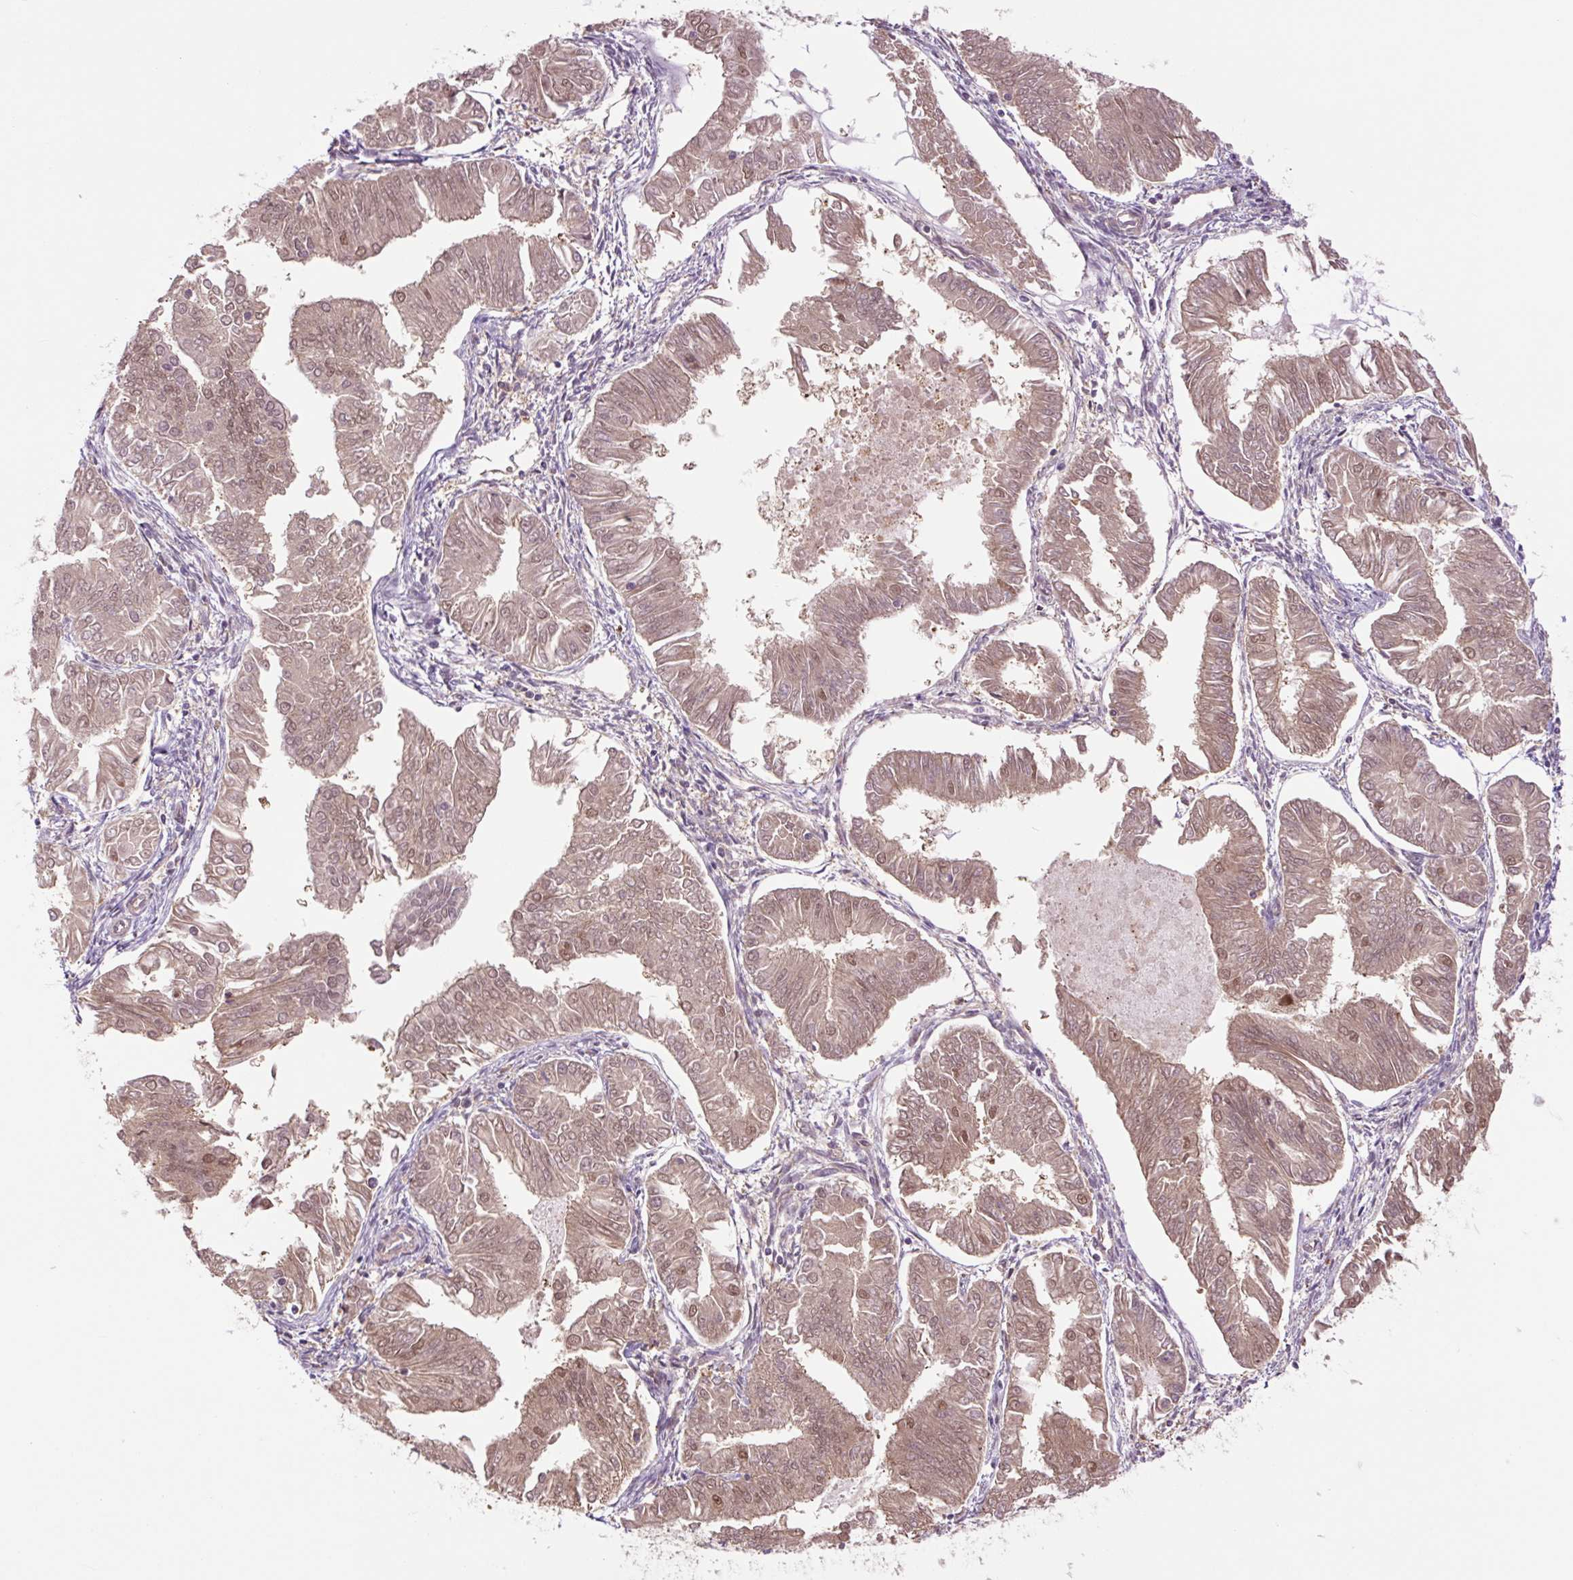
{"staining": {"intensity": "moderate", "quantity": ">75%", "location": "cytoplasmic/membranous,nuclear"}, "tissue": "endometrial cancer", "cell_type": "Tumor cells", "image_type": "cancer", "snomed": [{"axis": "morphology", "description": "Adenocarcinoma, NOS"}, {"axis": "topography", "description": "Endometrium"}], "caption": "A brown stain highlights moderate cytoplasmic/membranous and nuclear expression of a protein in human endometrial cancer (adenocarcinoma) tumor cells.", "gene": "TPT1", "patient": {"sex": "female", "age": 53}}